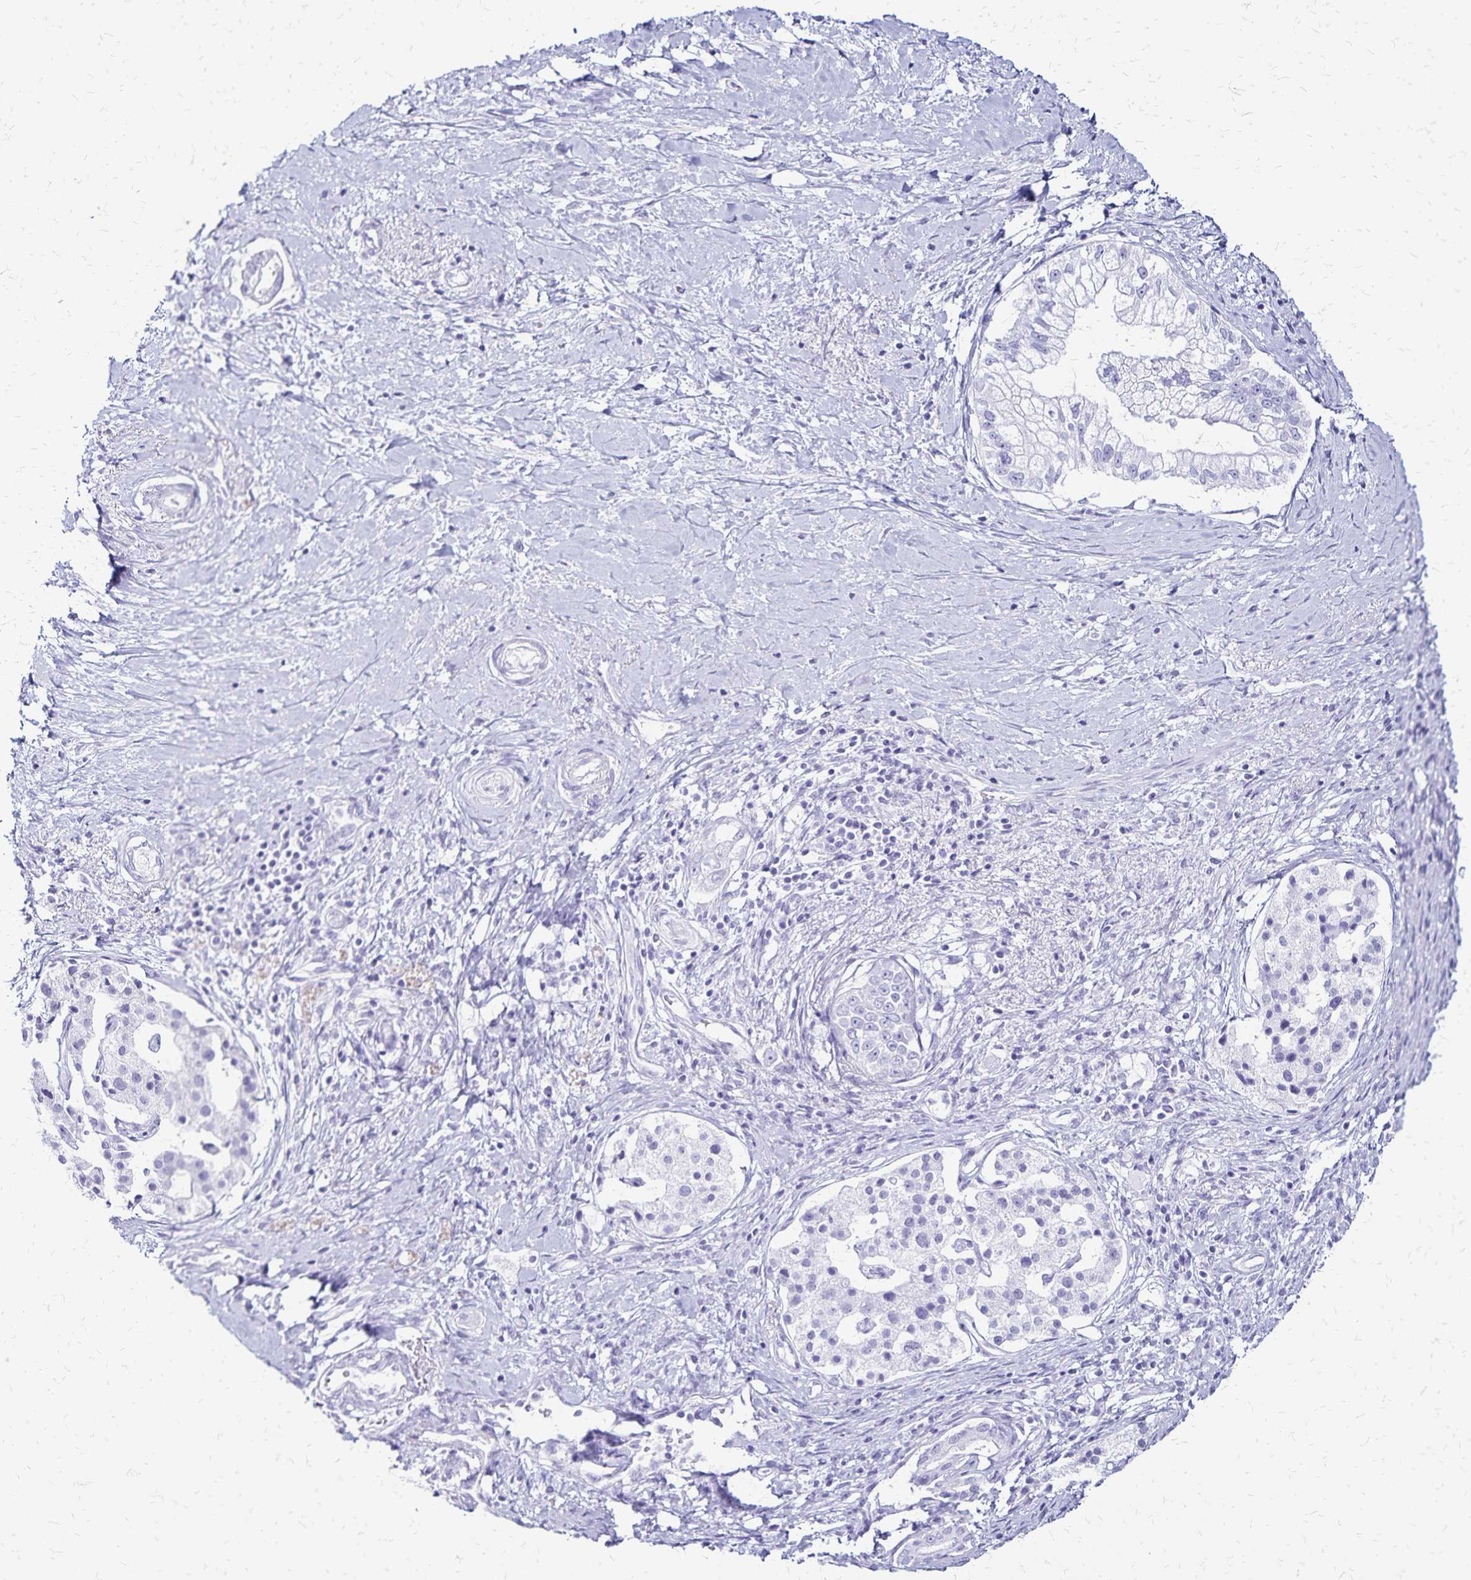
{"staining": {"intensity": "negative", "quantity": "none", "location": "none"}, "tissue": "pancreatic cancer", "cell_type": "Tumor cells", "image_type": "cancer", "snomed": [{"axis": "morphology", "description": "Adenocarcinoma, NOS"}, {"axis": "topography", "description": "Pancreas"}], "caption": "This is an immunohistochemistry image of human pancreatic cancer. There is no positivity in tumor cells.", "gene": "LIN28B", "patient": {"sex": "male", "age": 70}}